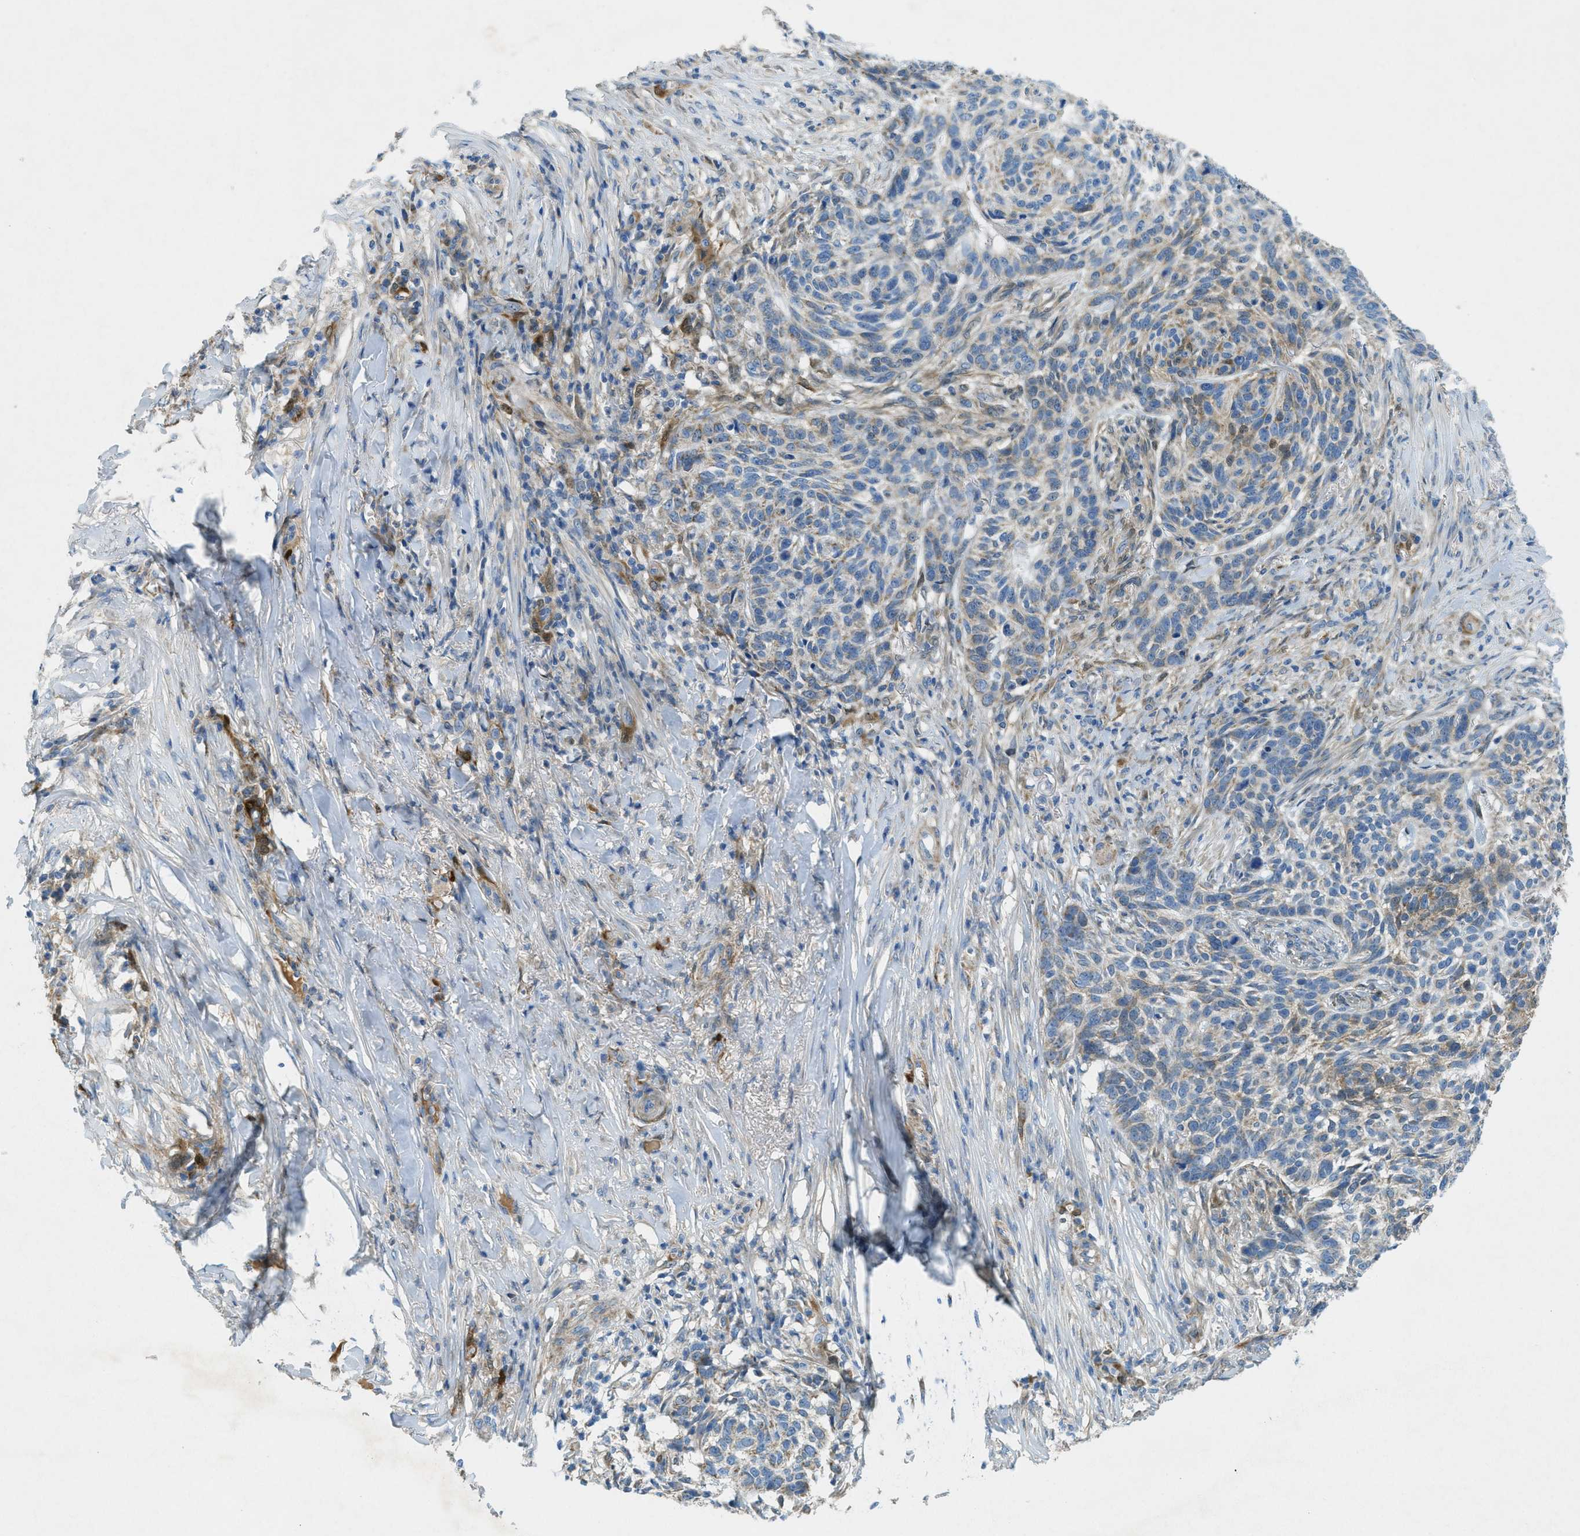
{"staining": {"intensity": "weak", "quantity": "<25%", "location": "cytoplasmic/membranous"}, "tissue": "skin cancer", "cell_type": "Tumor cells", "image_type": "cancer", "snomed": [{"axis": "morphology", "description": "Basal cell carcinoma"}, {"axis": "topography", "description": "Skin"}], "caption": "Immunohistochemistry of human skin basal cell carcinoma shows no staining in tumor cells.", "gene": "CYGB", "patient": {"sex": "male", "age": 85}}